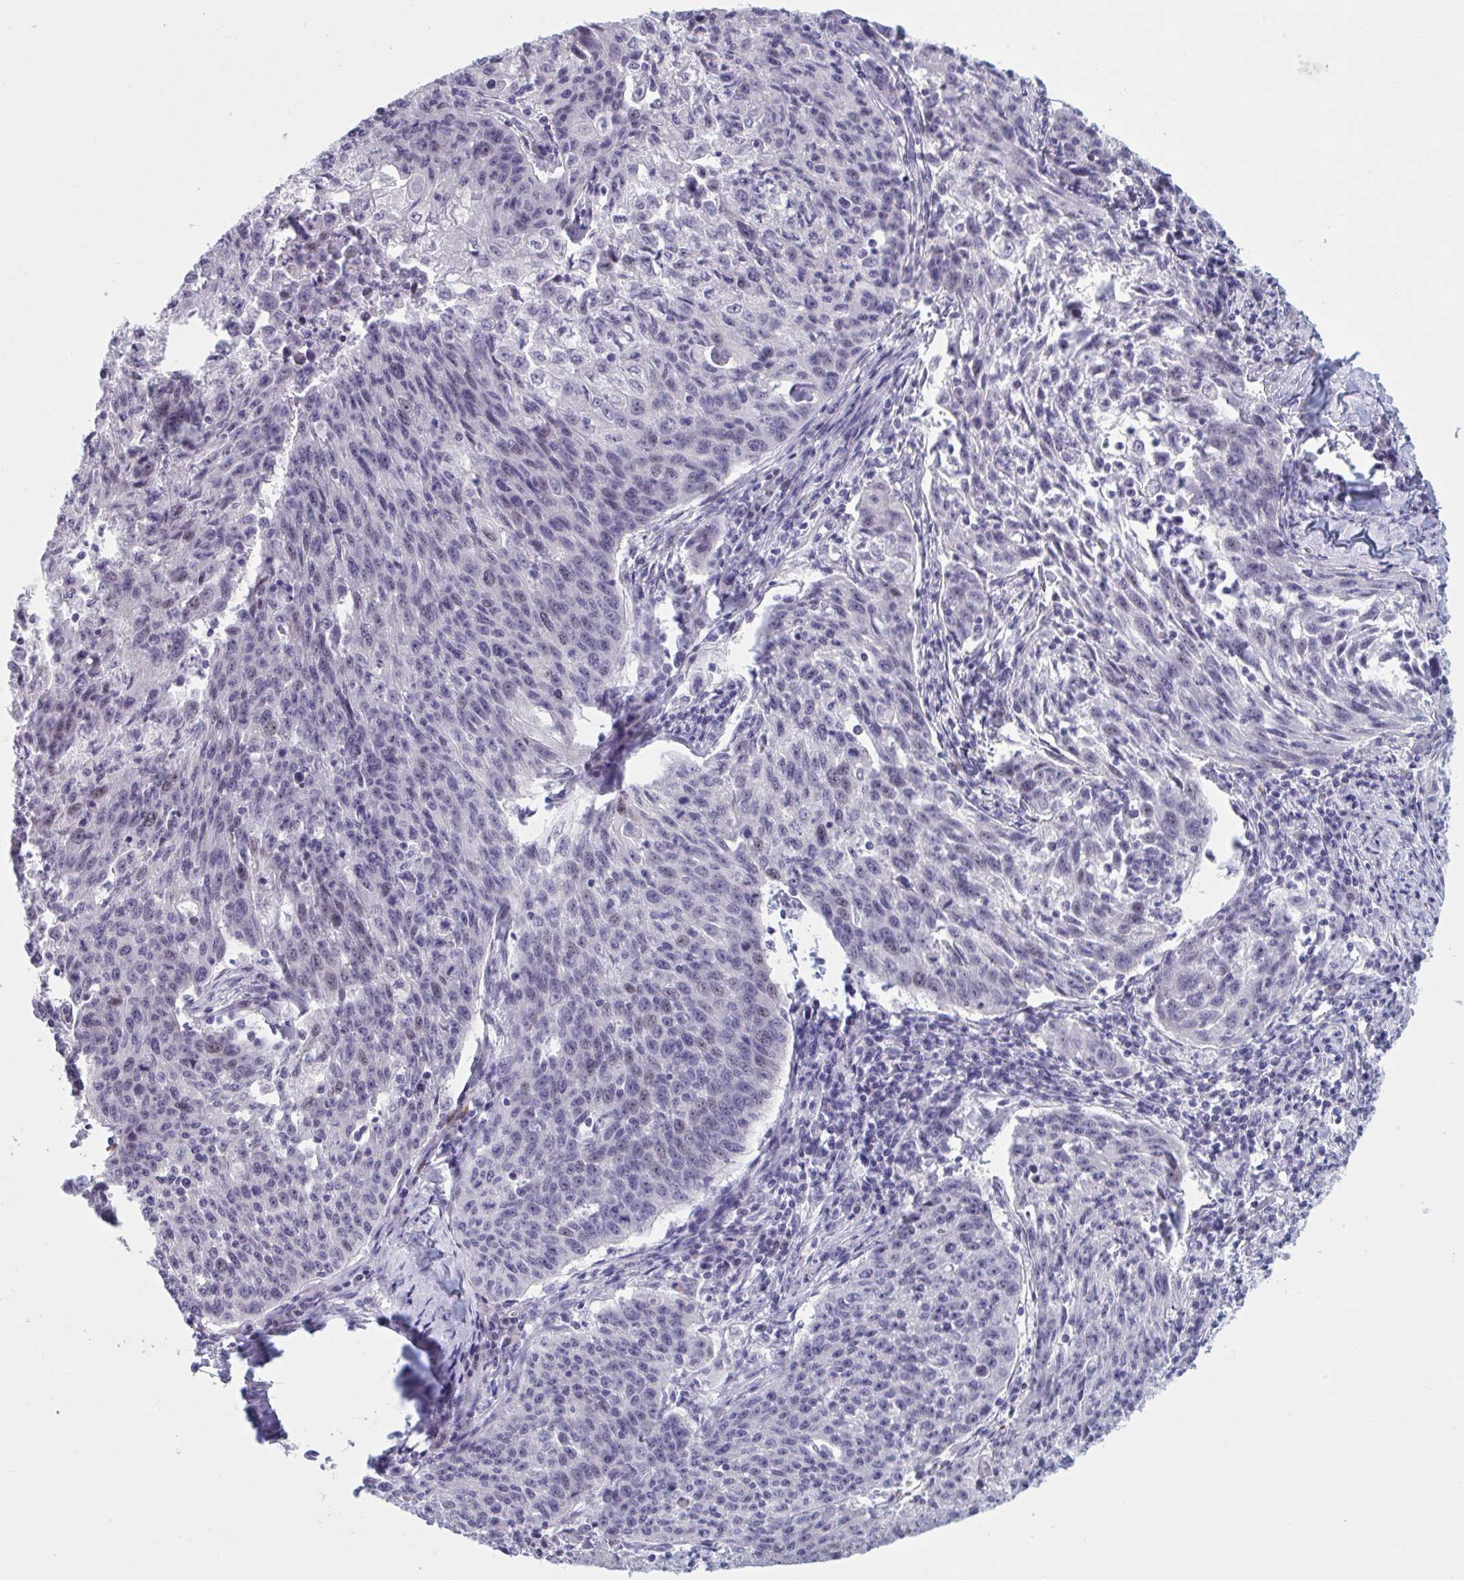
{"staining": {"intensity": "negative", "quantity": "none", "location": "none"}, "tissue": "lung cancer", "cell_type": "Tumor cells", "image_type": "cancer", "snomed": [{"axis": "morphology", "description": "Squamous cell carcinoma, NOS"}, {"axis": "morphology", "description": "Squamous cell carcinoma, metastatic, NOS"}, {"axis": "topography", "description": "Bronchus"}, {"axis": "topography", "description": "Lung"}], "caption": "A micrograph of metastatic squamous cell carcinoma (lung) stained for a protein exhibits no brown staining in tumor cells.", "gene": "HSD11B2", "patient": {"sex": "male", "age": 62}}